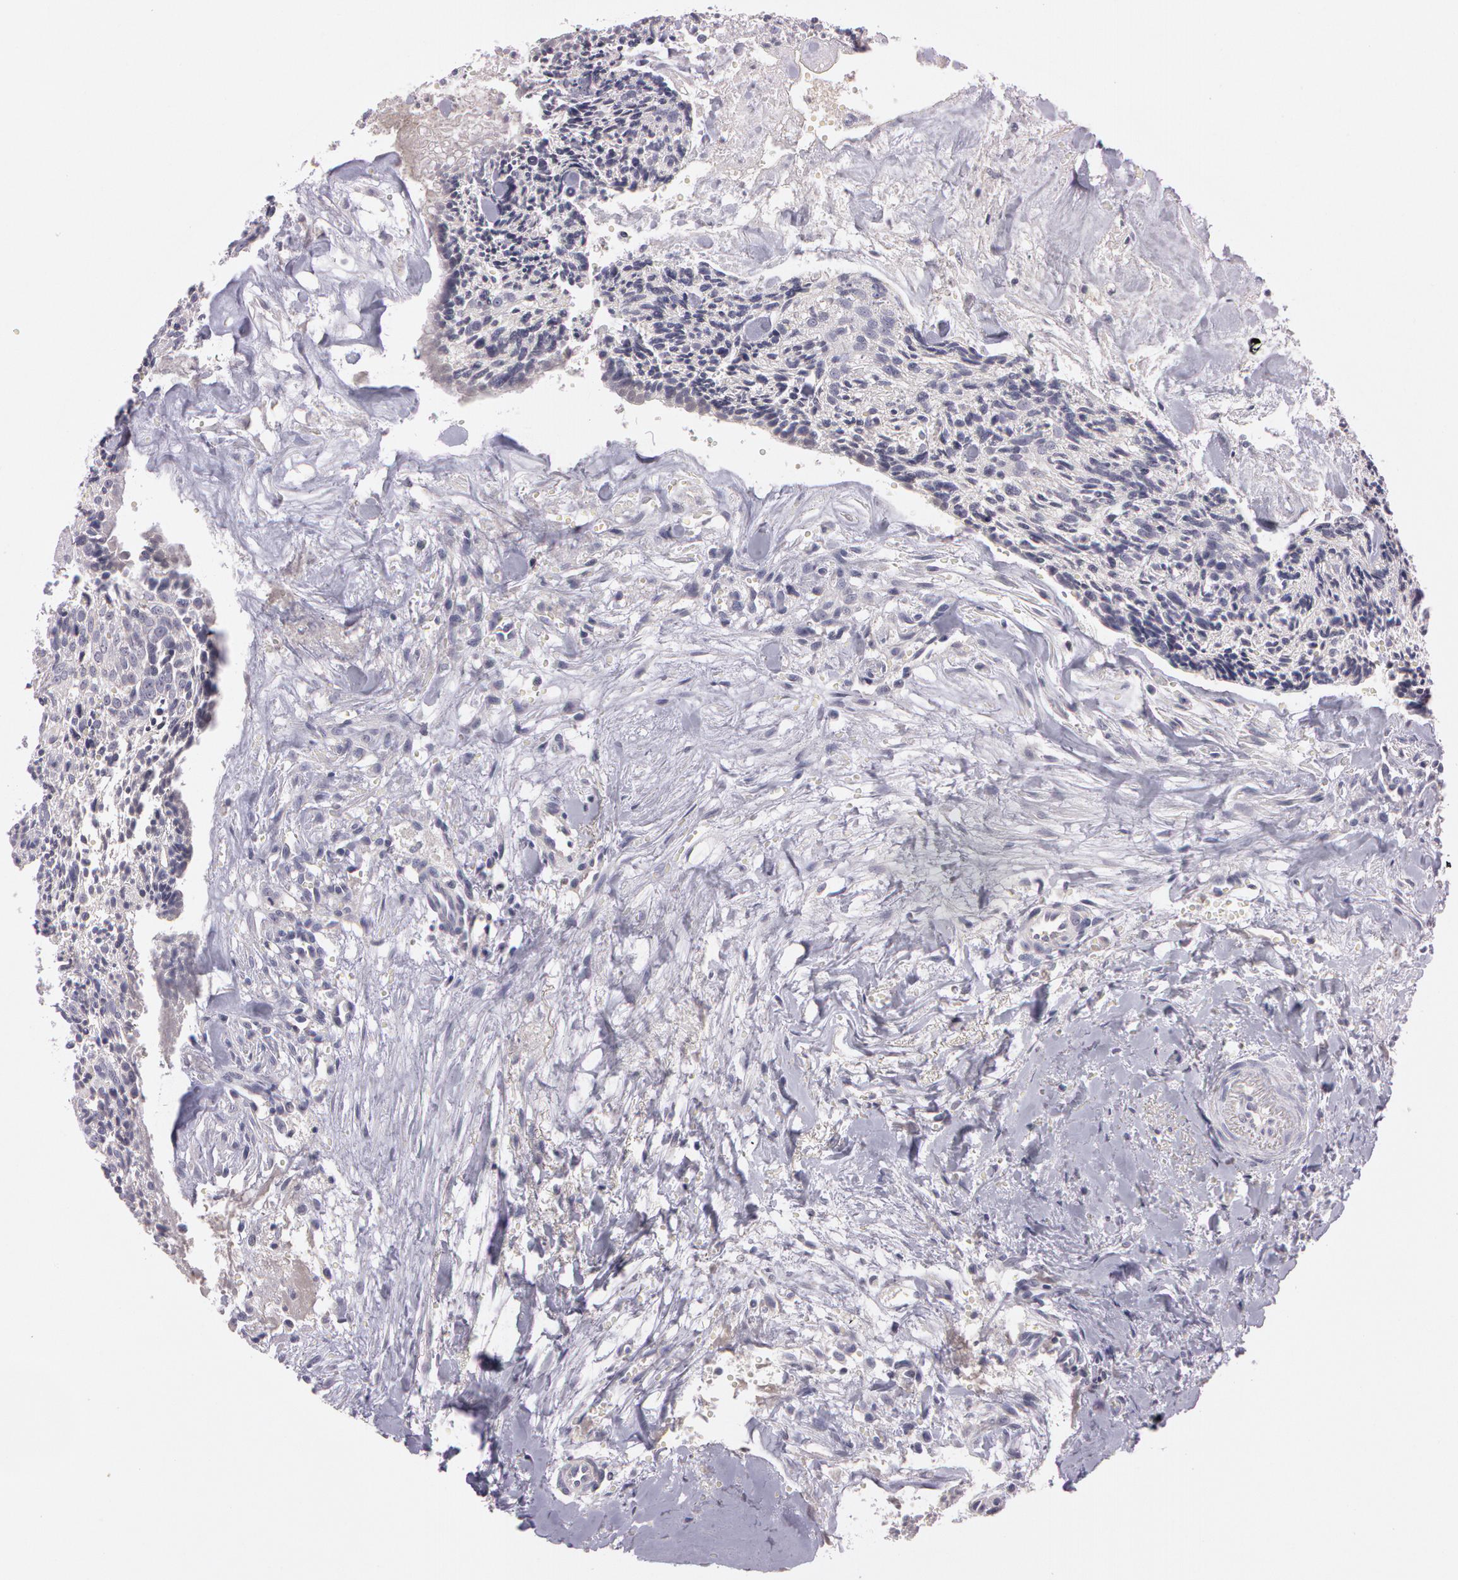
{"staining": {"intensity": "weak", "quantity": "<25%", "location": "cytoplasmic/membranous"}, "tissue": "head and neck cancer", "cell_type": "Tumor cells", "image_type": "cancer", "snomed": [{"axis": "morphology", "description": "Squamous cell carcinoma, NOS"}, {"axis": "topography", "description": "Salivary gland"}, {"axis": "topography", "description": "Head-Neck"}], "caption": "Immunohistochemical staining of head and neck cancer (squamous cell carcinoma) displays no significant positivity in tumor cells.", "gene": "MXRA5", "patient": {"sex": "male", "age": 70}}